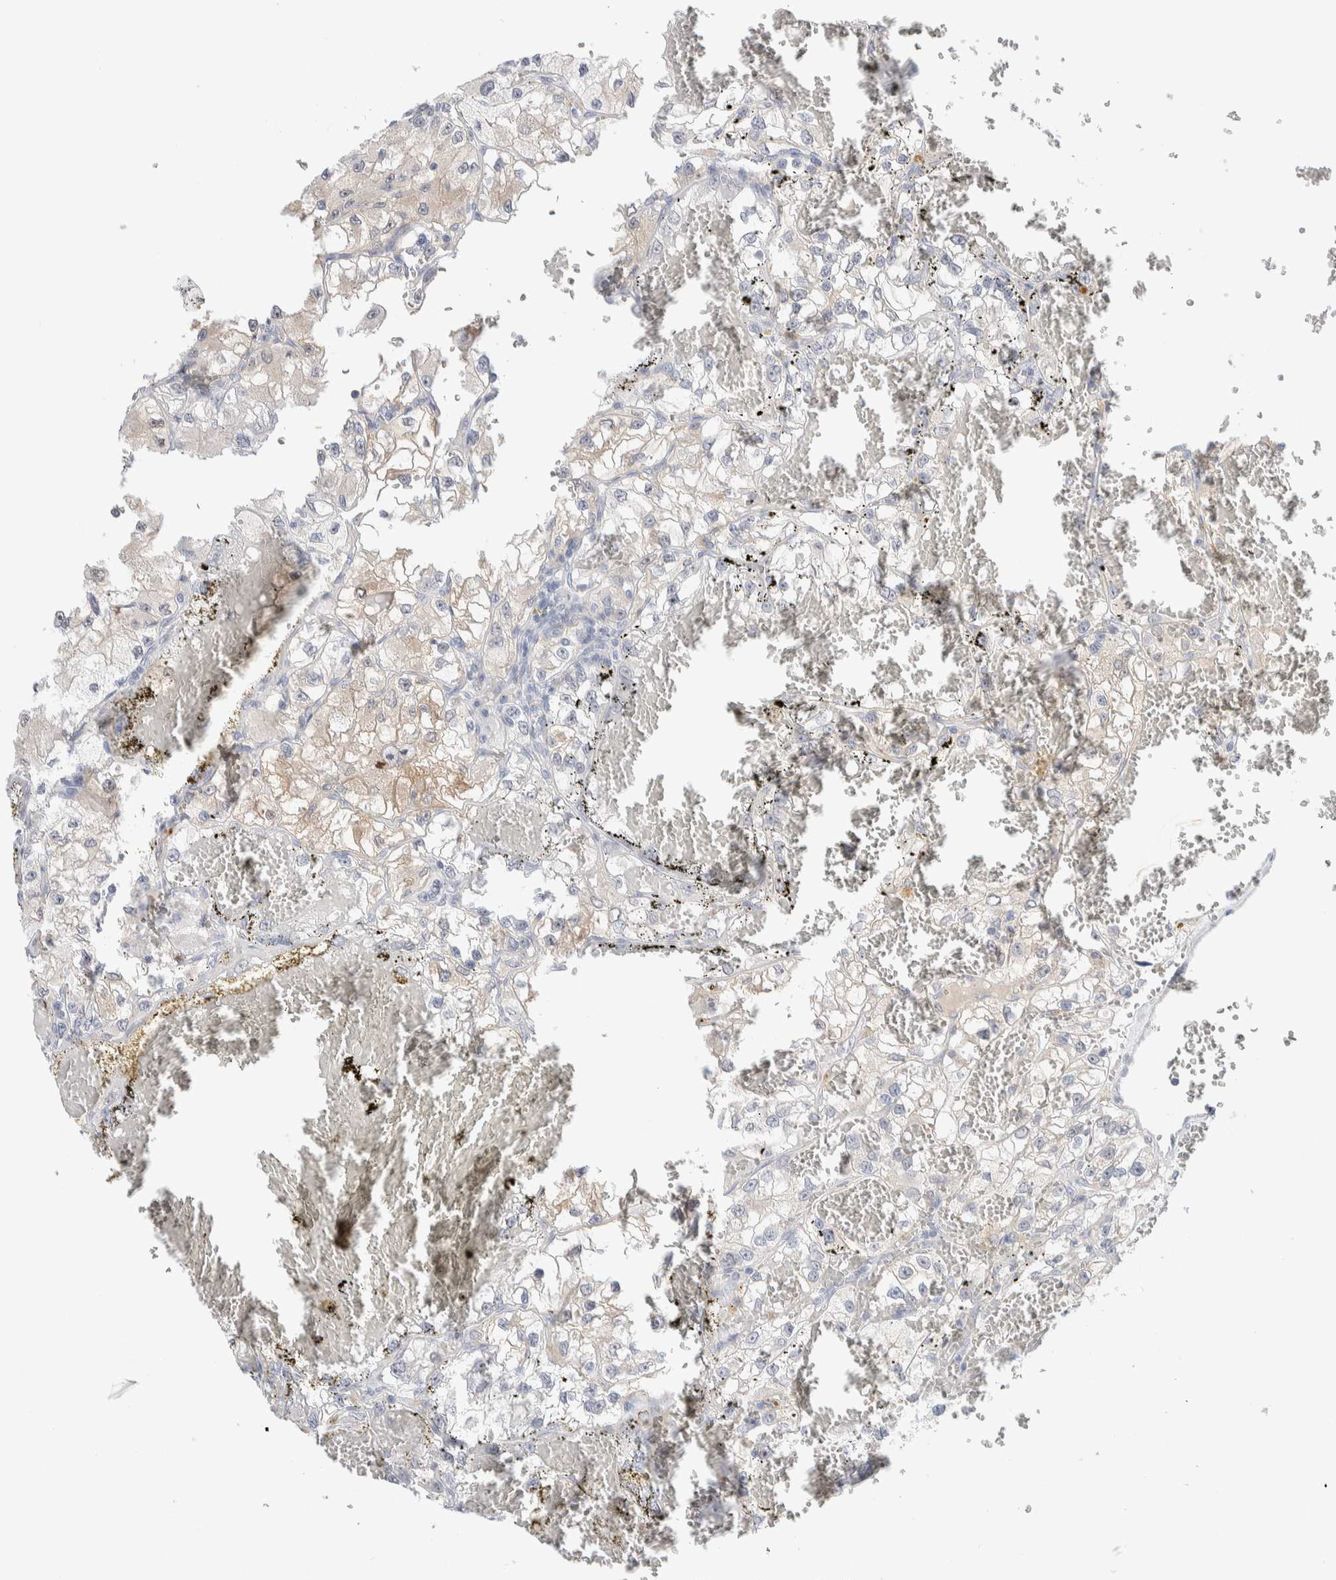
{"staining": {"intensity": "weak", "quantity": "25%-75%", "location": "cytoplasmic/membranous"}, "tissue": "renal cancer", "cell_type": "Tumor cells", "image_type": "cancer", "snomed": [{"axis": "morphology", "description": "Adenocarcinoma, NOS"}, {"axis": "topography", "description": "Kidney"}], "caption": "This is a histology image of IHC staining of adenocarcinoma (renal), which shows weak positivity in the cytoplasmic/membranous of tumor cells.", "gene": "DNAJB6", "patient": {"sex": "female", "age": 57}}